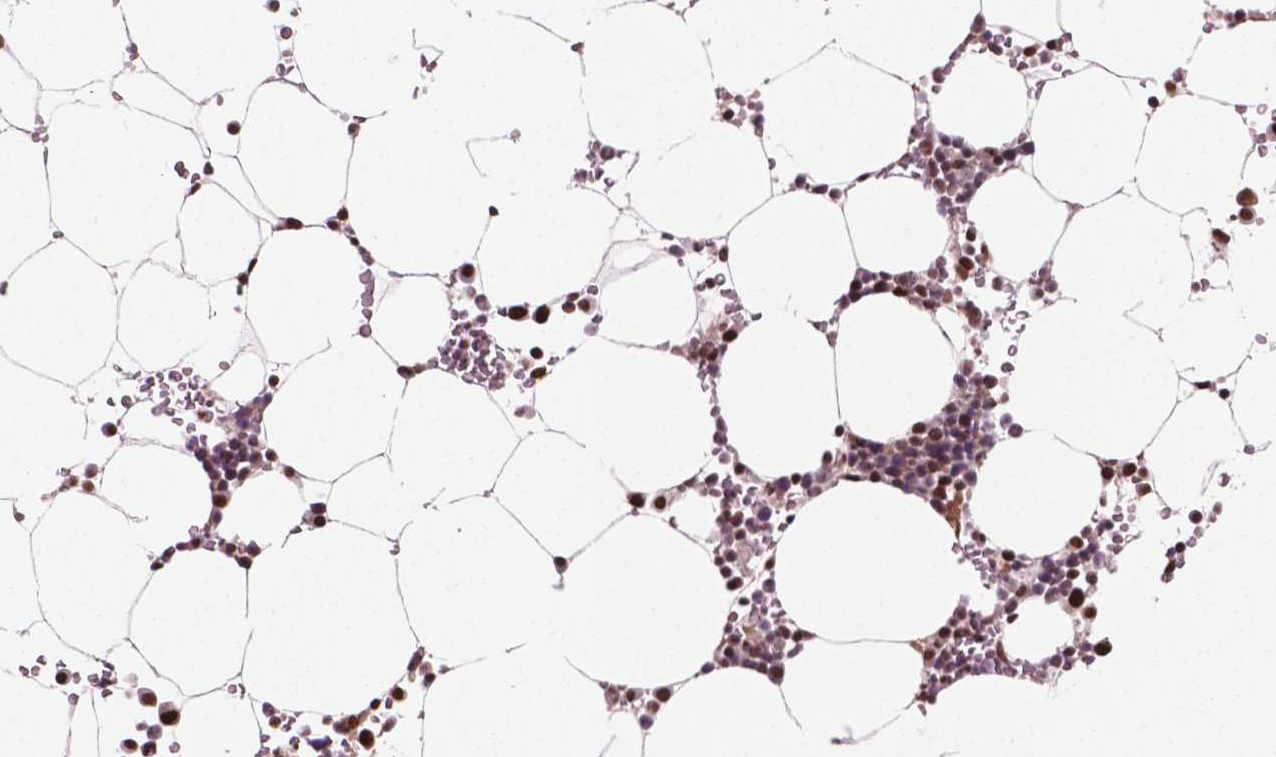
{"staining": {"intensity": "strong", "quantity": "25%-75%", "location": "nuclear"}, "tissue": "bone marrow", "cell_type": "Hematopoietic cells", "image_type": "normal", "snomed": [{"axis": "morphology", "description": "Normal tissue, NOS"}, {"axis": "topography", "description": "Bone marrow"}], "caption": "This image shows immunohistochemistry staining of normal bone marrow, with high strong nuclear expression in about 25%-75% of hematopoietic cells.", "gene": "POLR2E", "patient": {"sex": "female", "age": 52}}